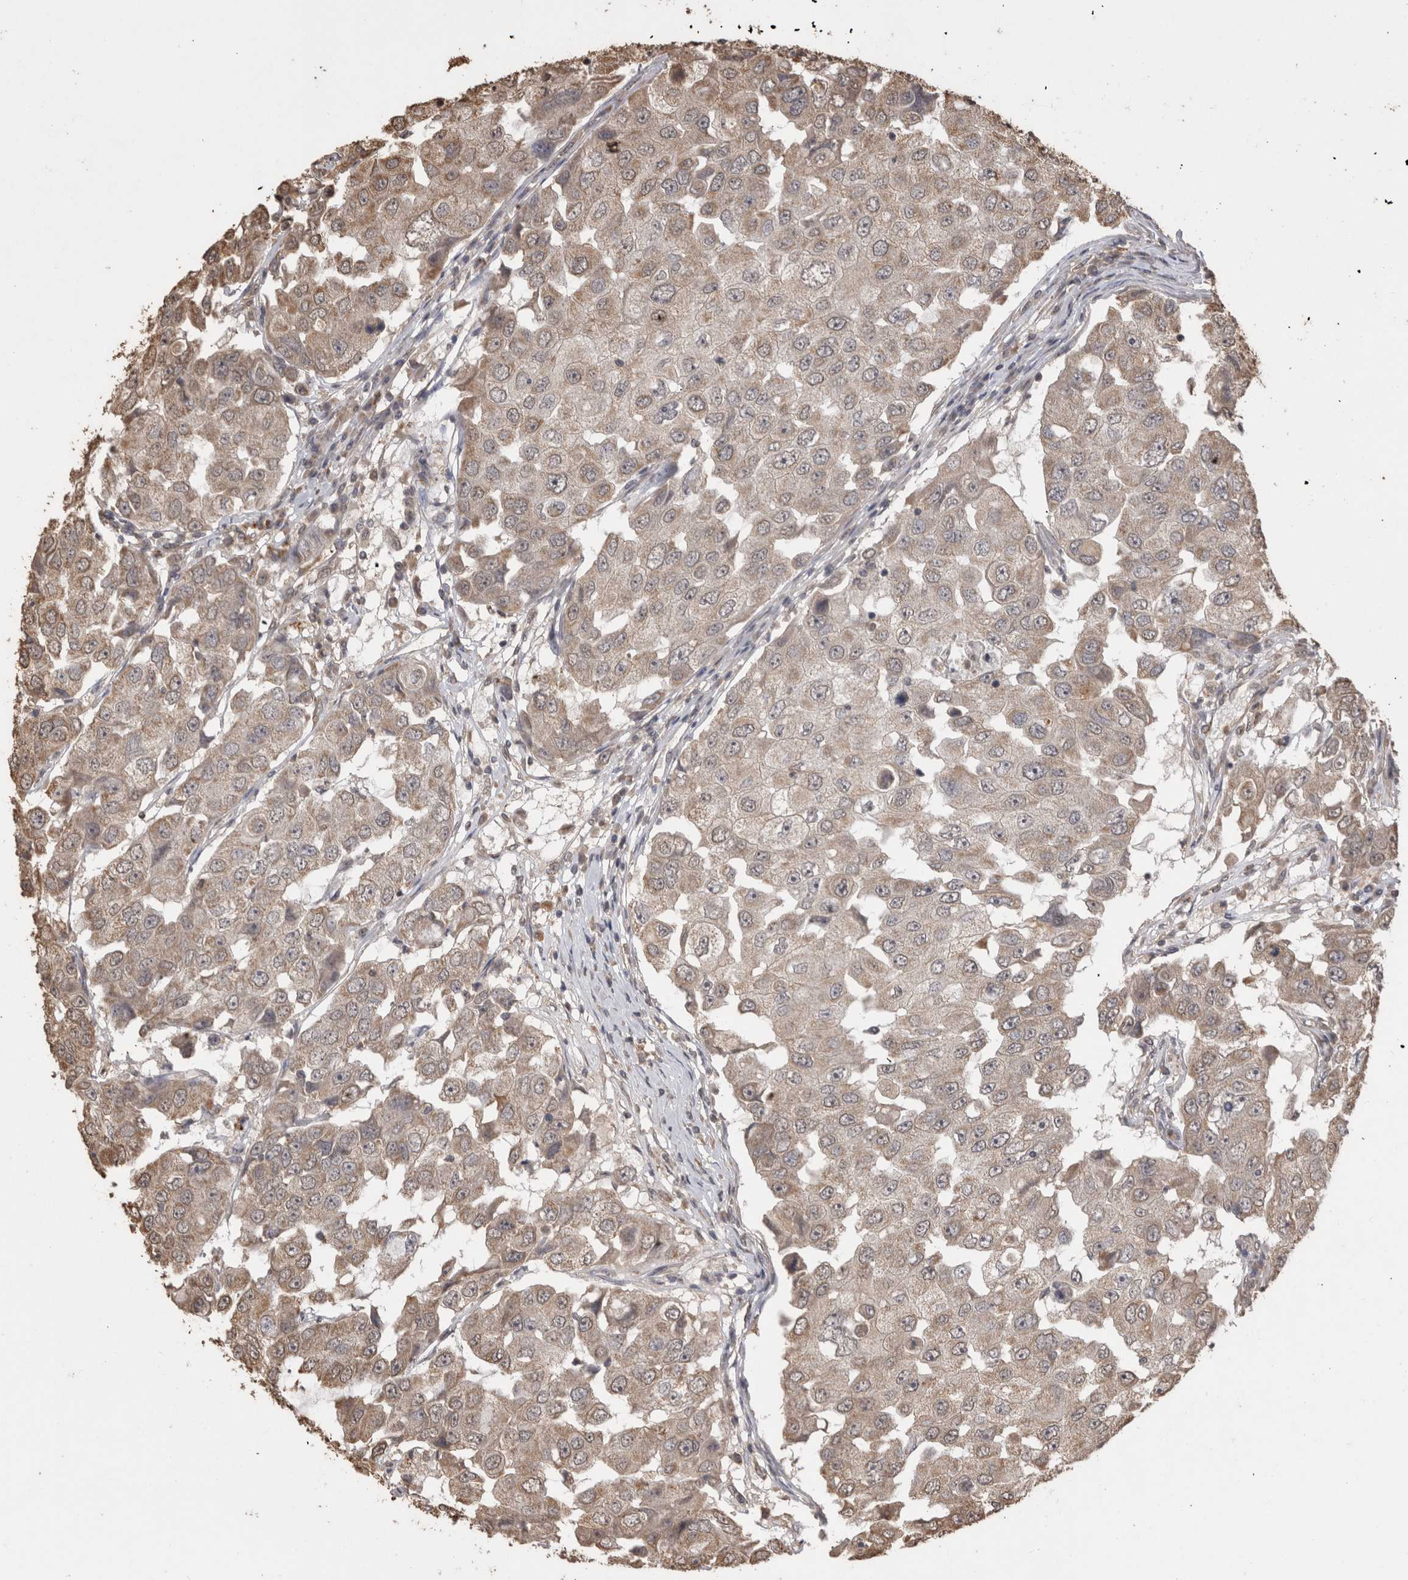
{"staining": {"intensity": "weak", "quantity": ">75%", "location": "cytoplasmic/membranous"}, "tissue": "breast cancer", "cell_type": "Tumor cells", "image_type": "cancer", "snomed": [{"axis": "morphology", "description": "Duct carcinoma"}, {"axis": "topography", "description": "Breast"}], "caption": "This photomicrograph reveals breast cancer stained with IHC to label a protein in brown. The cytoplasmic/membranous of tumor cells show weak positivity for the protein. Nuclei are counter-stained blue.", "gene": "SOCS5", "patient": {"sex": "female", "age": 27}}